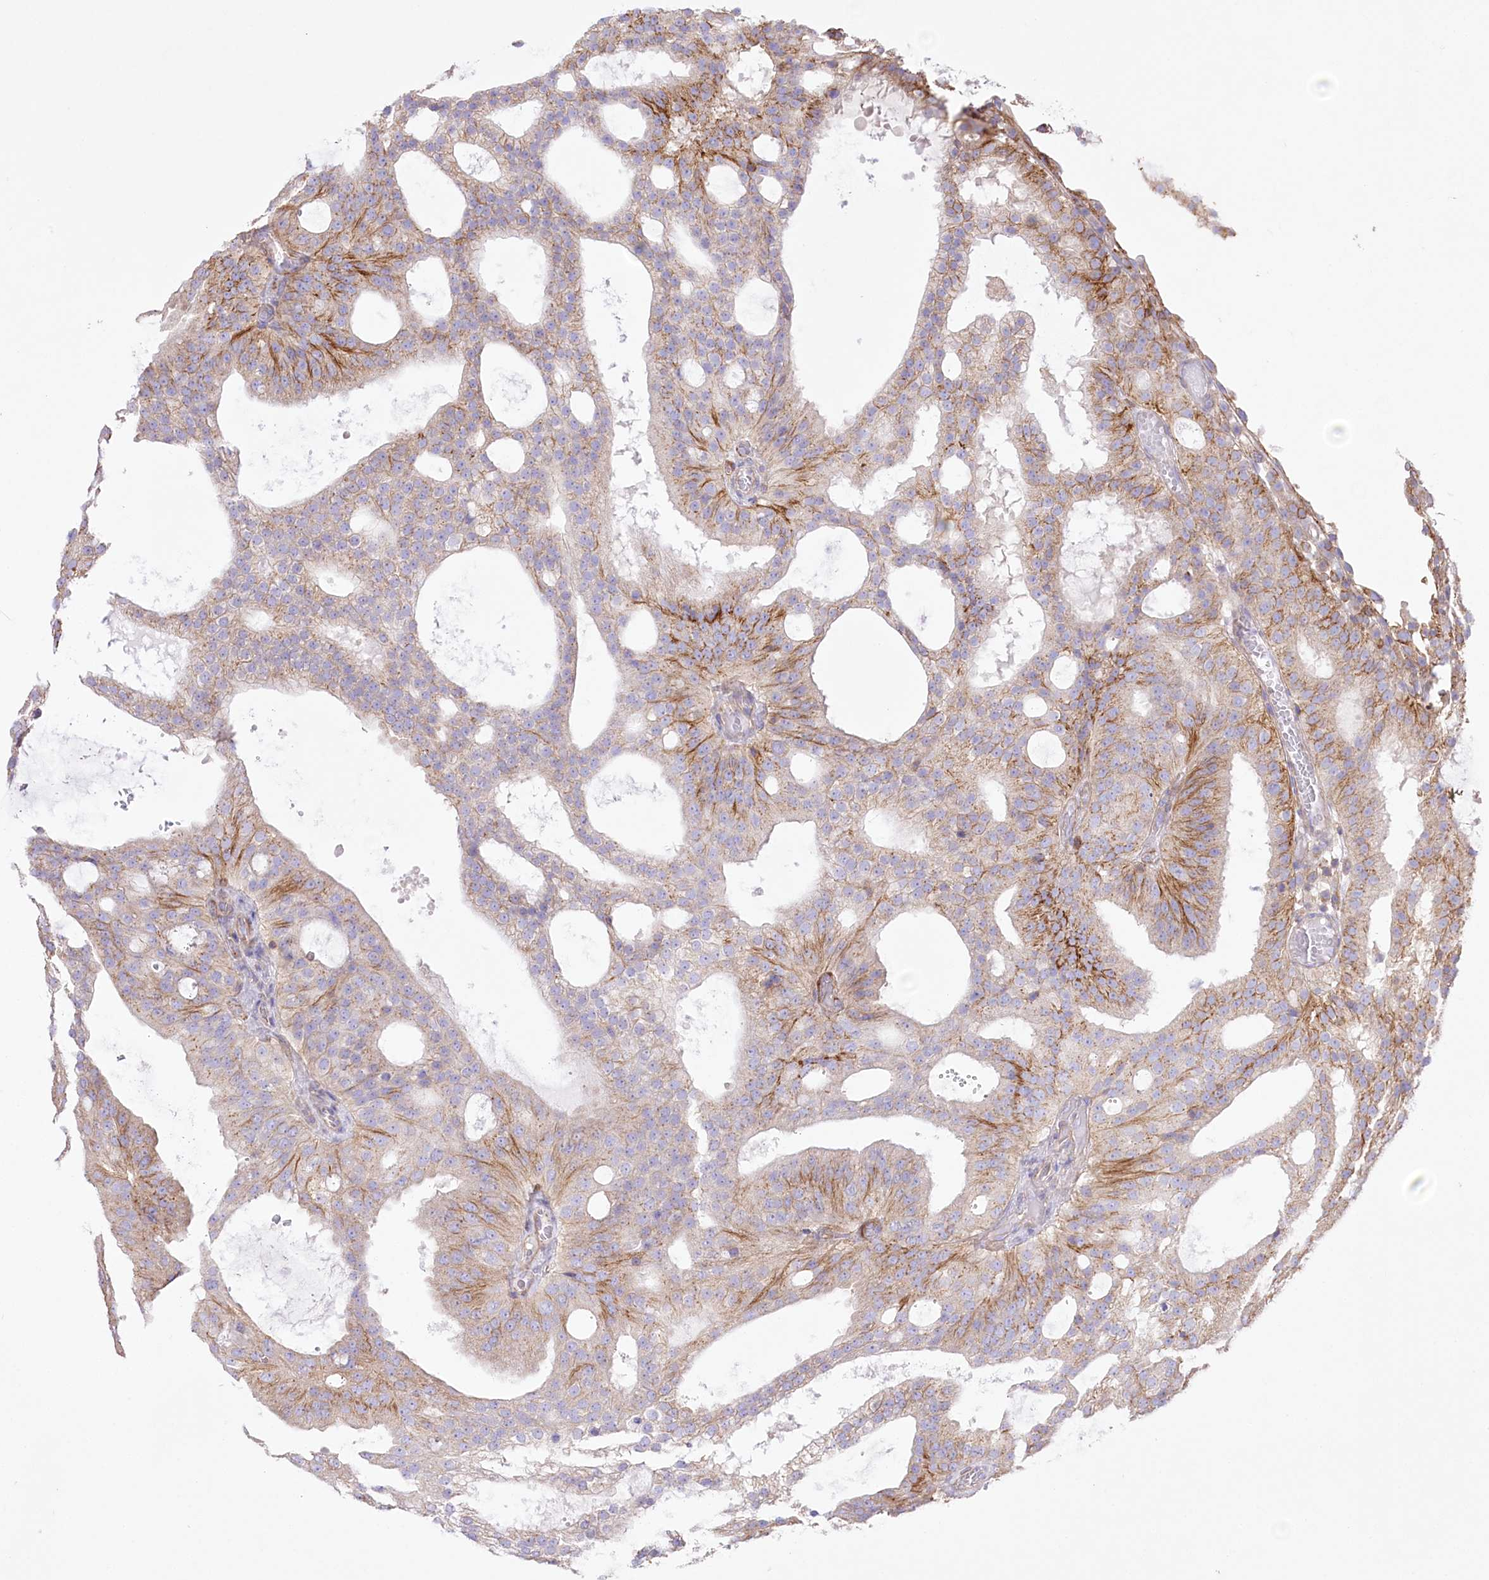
{"staining": {"intensity": "moderate", "quantity": "25%-75%", "location": "cytoplasmic/membranous"}, "tissue": "prostate cancer", "cell_type": "Tumor cells", "image_type": "cancer", "snomed": [{"axis": "morphology", "description": "Adenocarcinoma, Medium grade"}, {"axis": "topography", "description": "Prostate"}], "caption": "Prostate medium-grade adenocarcinoma stained for a protein (brown) displays moderate cytoplasmic/membranous positive expression in approximately 25%-75% of tumor cells.", "gene": "FAM216A", "patient": {"sex": "male", "age": 88}}